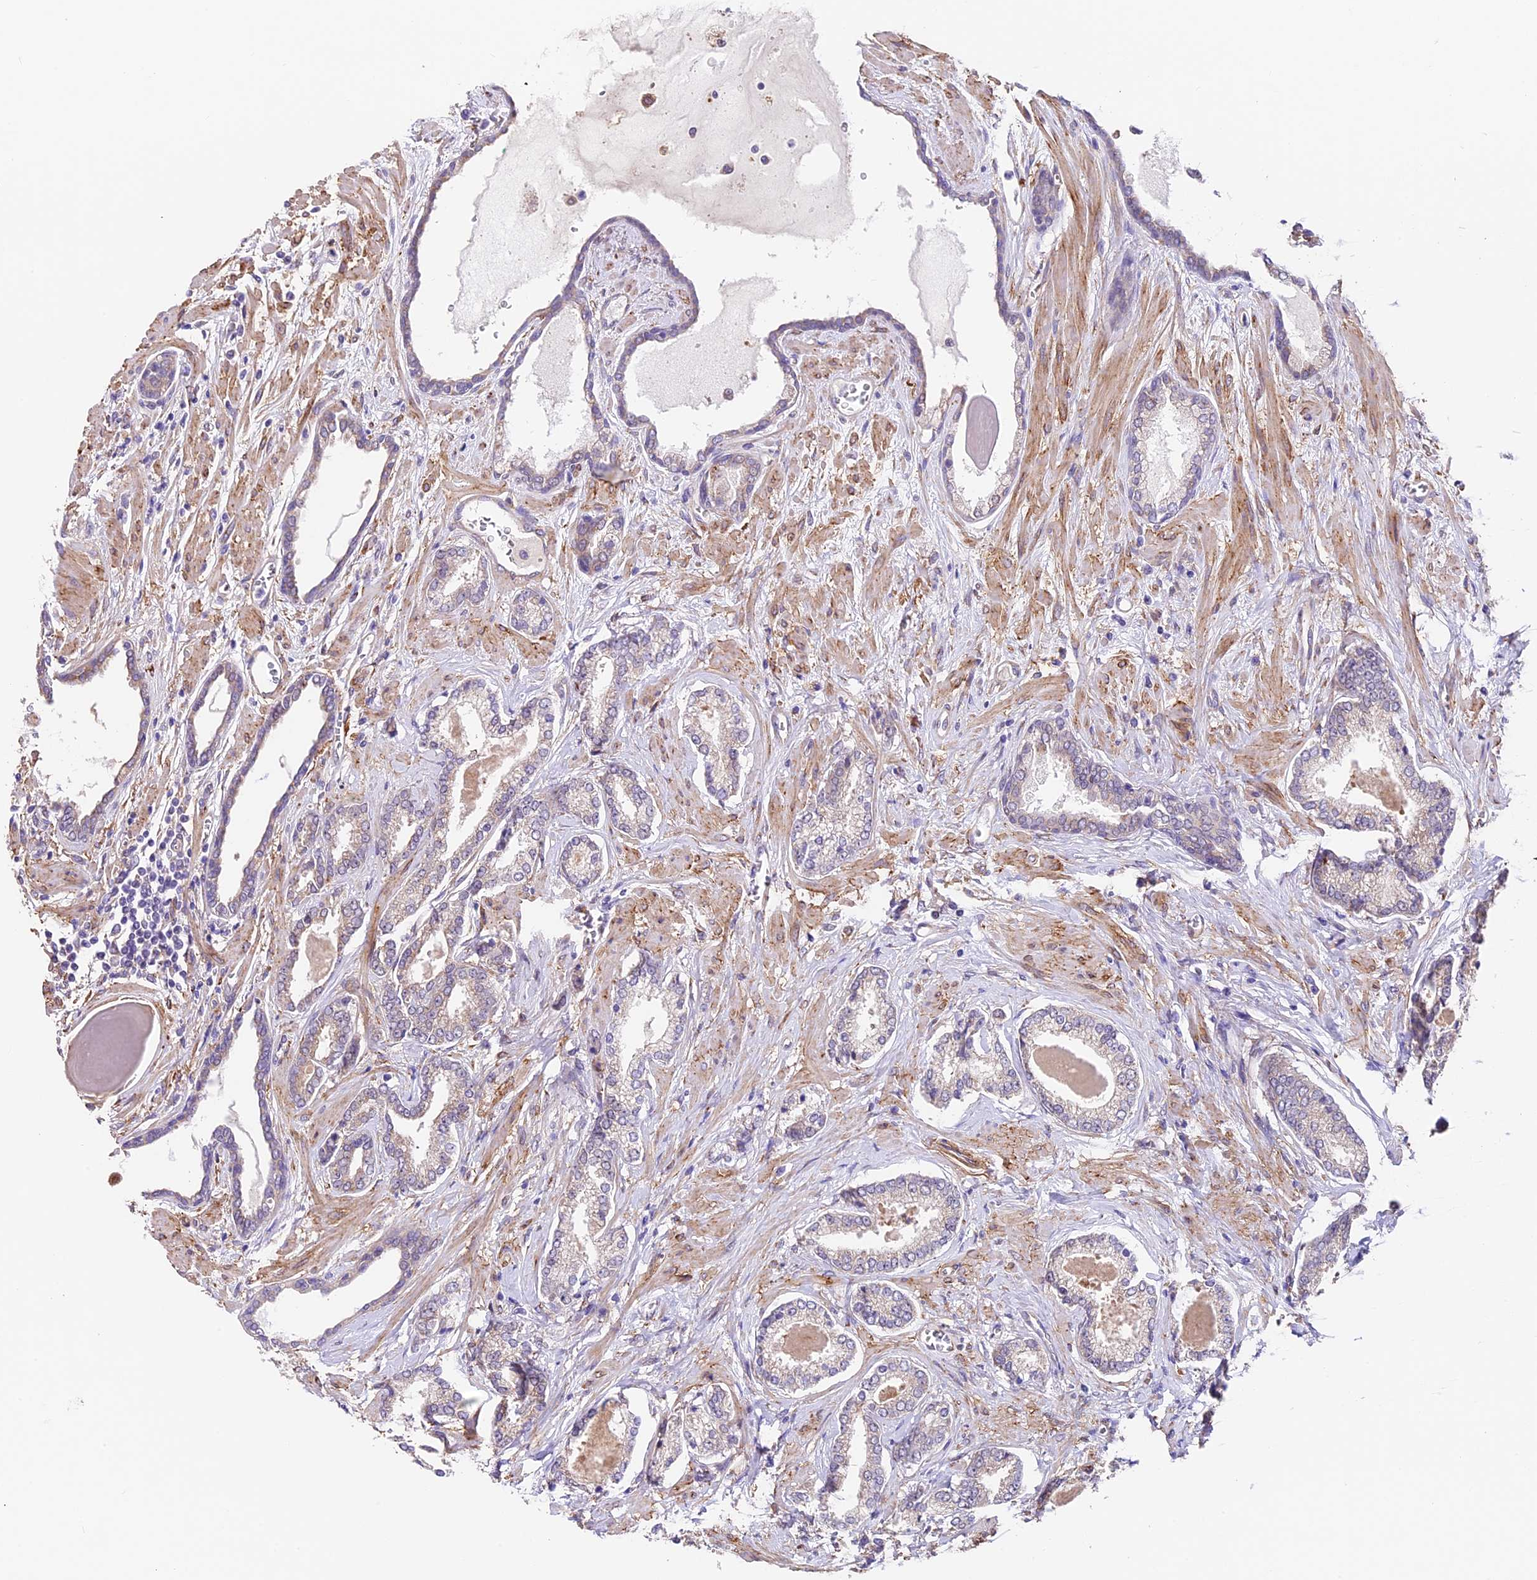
{"staining": {"intensity": "negative", "quantity": "none", "location": "none"}, "tissue": "prostate cancer", "cell_type": "Tumor cells", "image_type": "cancer", "snomed": [{"axis": "morphology", "description": "Adenocarcinoma, Low grade"}, {"axis": "topography", "description": "Prostate"}], "caption": "Immunohistochemistry (IHC) micrograph of neoplastic tissue: adenocarcinoma (low-grade) (prostate) stained with DAB shows no significant protein expression in tumor cells. Brightfield microscopy of IHC stained with DAB (brown) and hematoxylin (blue), captured at high magnification.", "gene": "LSM7", "patient": {"sex": "male", "age": 70}}